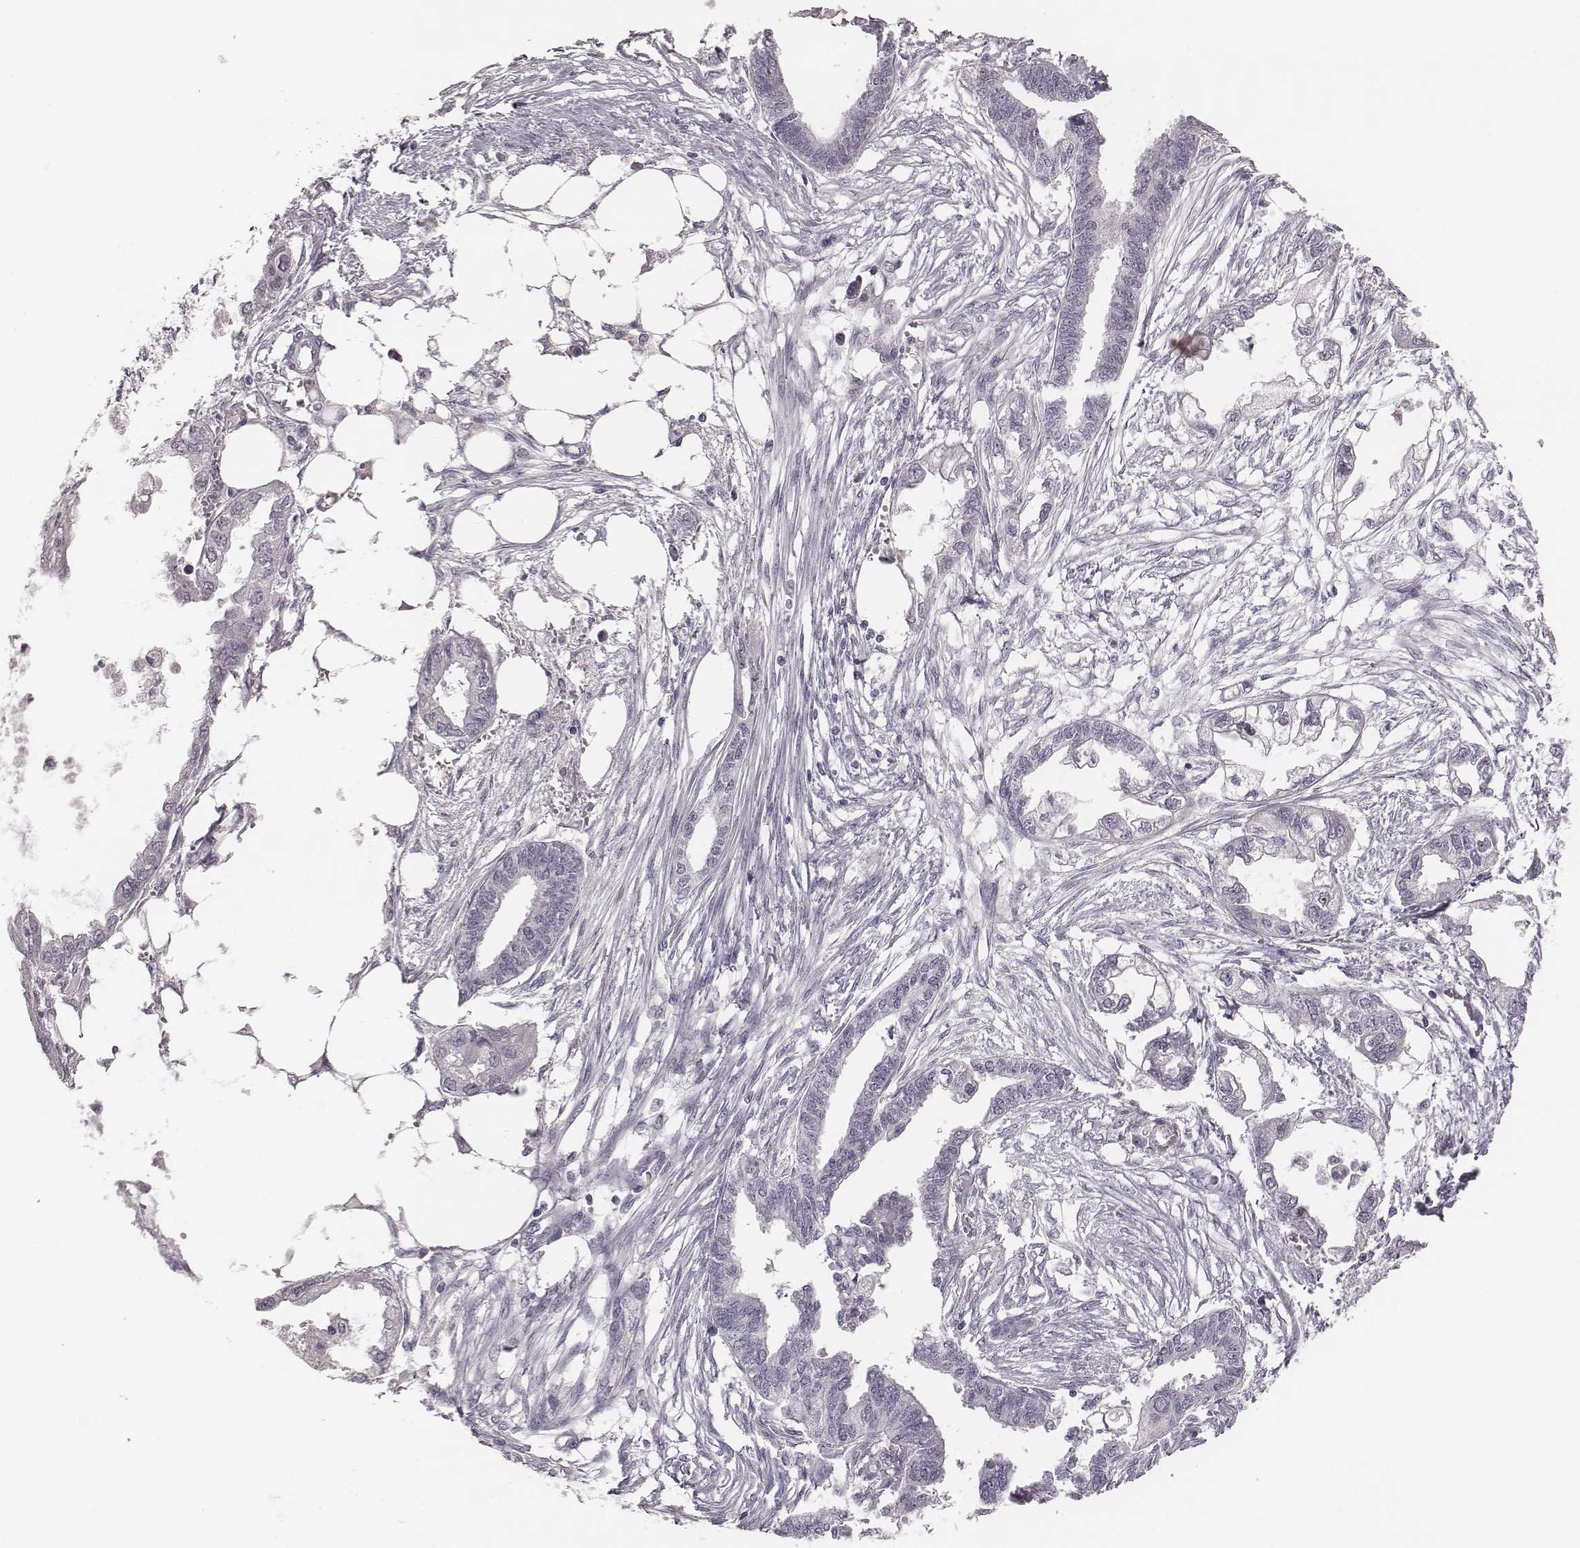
{"staining": {"intensity": "negative", "quantity": "none", "location": "none"}, "tissue": "endometrial cancer", "cell_type": "Tumor cells", "image_type": "cancer", "snomed": [{"axis": "morphology", "description": "Adenocarcinoma, NOS"}, {"axis": "morphology", "description": "Adenocarcinoma, metastatic, NOS"}, {"axis": "topography", "description": "Adipose tissue"}, {"axis": "topography", "description": "Endometrium"}], "caption": "Immunohistochemistry micrograph of neoplastic tissue: human metastatic adenocarcinoma (endometrial) stained with DAB (3,3'-diaminobenzidine) exhibits no significant protein positivity in tumor cells.", "gene": "NIFK", "patient": {"sex": "female", "age": 67}}